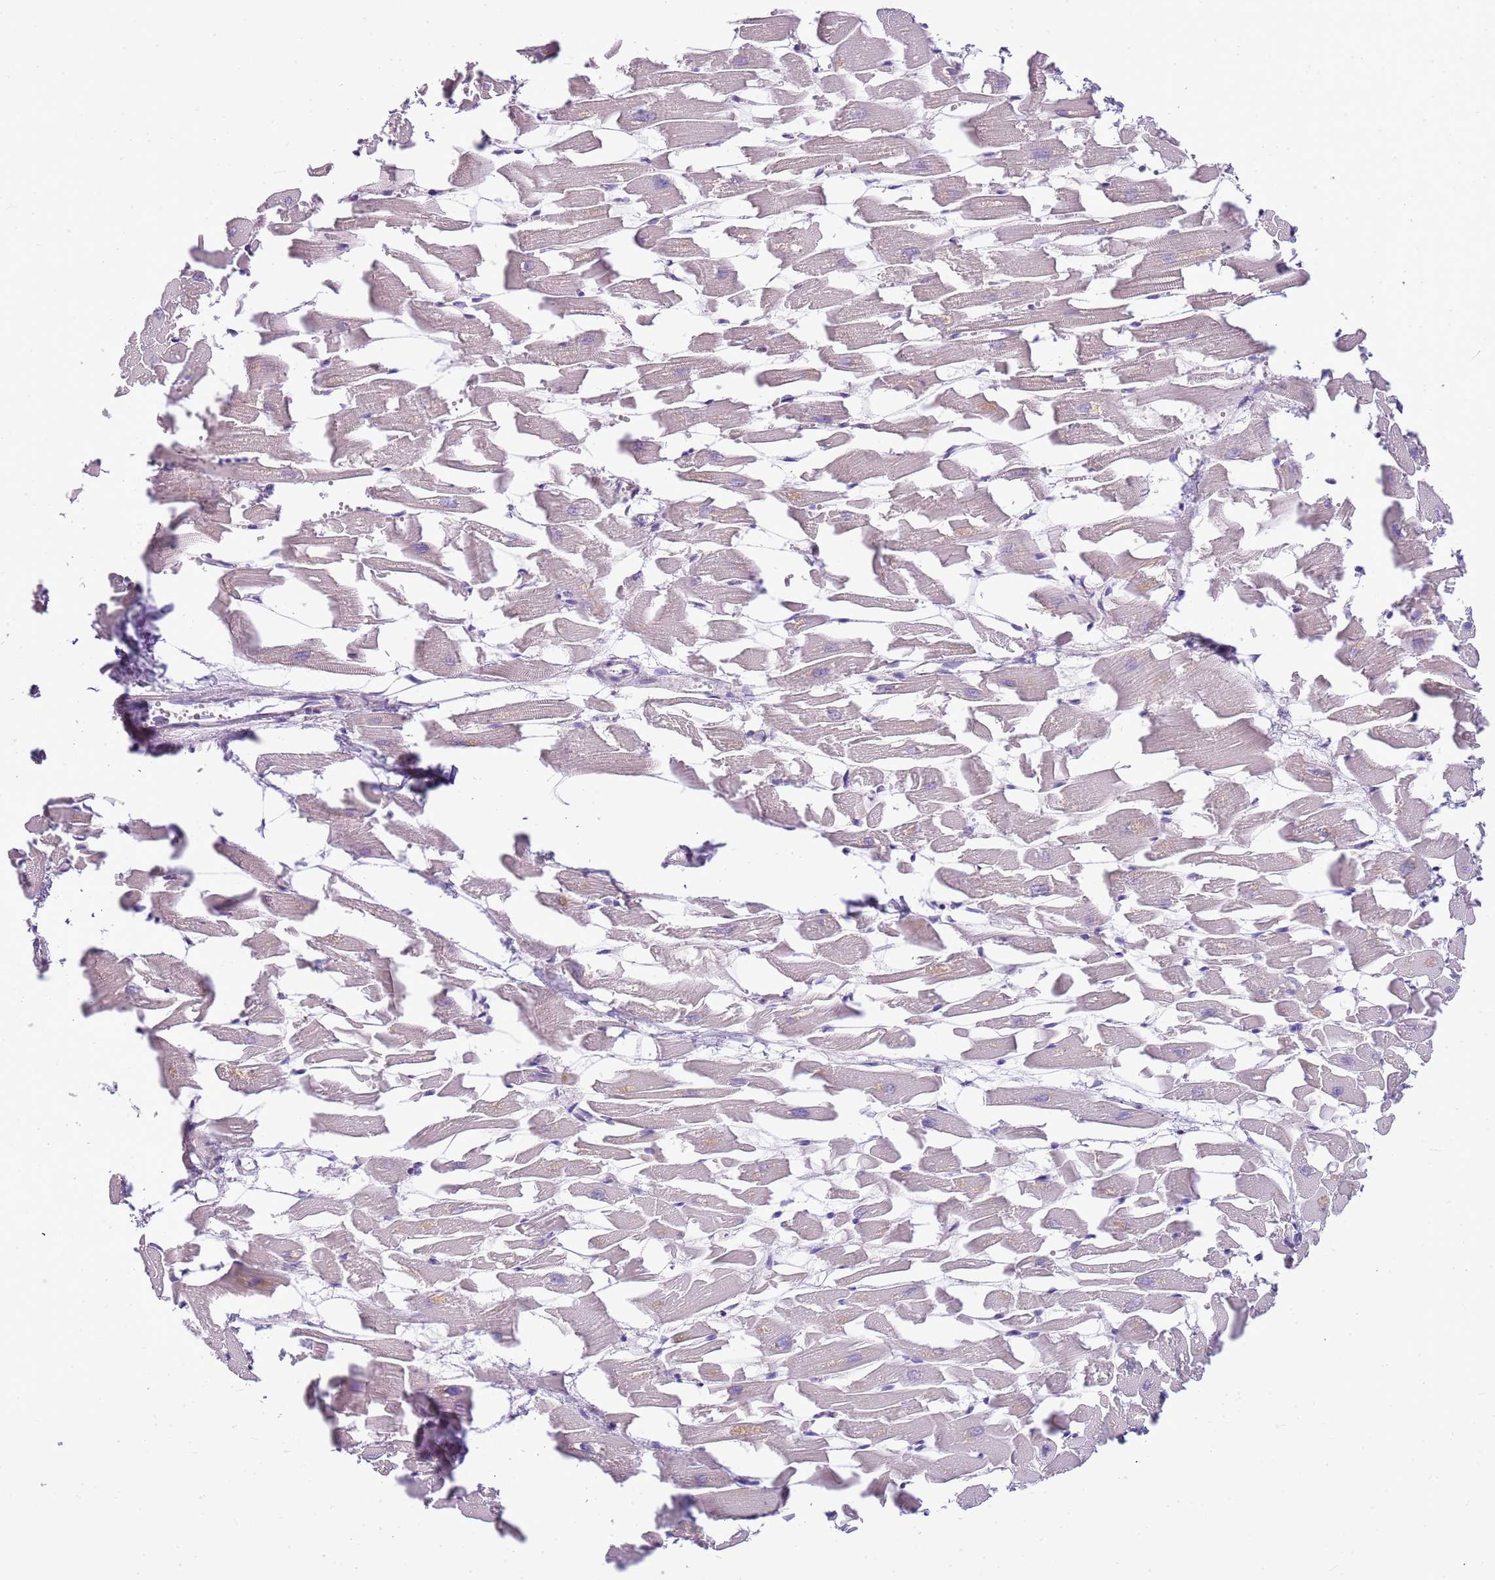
{"staining": {"intensity": "weak", "quantity": "<25%", "location": "cytoplasmic/membranous"}, "tissue": "heart muscle", "cell_type": "Cardiomyocytes", "image_type": "normal", "snomed": [{"axis": "morphology", "description": "Normal tissue, NOS"}, {"axis": "topography", "description": "Heart"}], "caption": "Human heart muscle stained for a protein using IHC reveals no positivity in cardiomyocytes.", "gene": "CAPN7", "patient": {"sex": "female", "age": 64}}